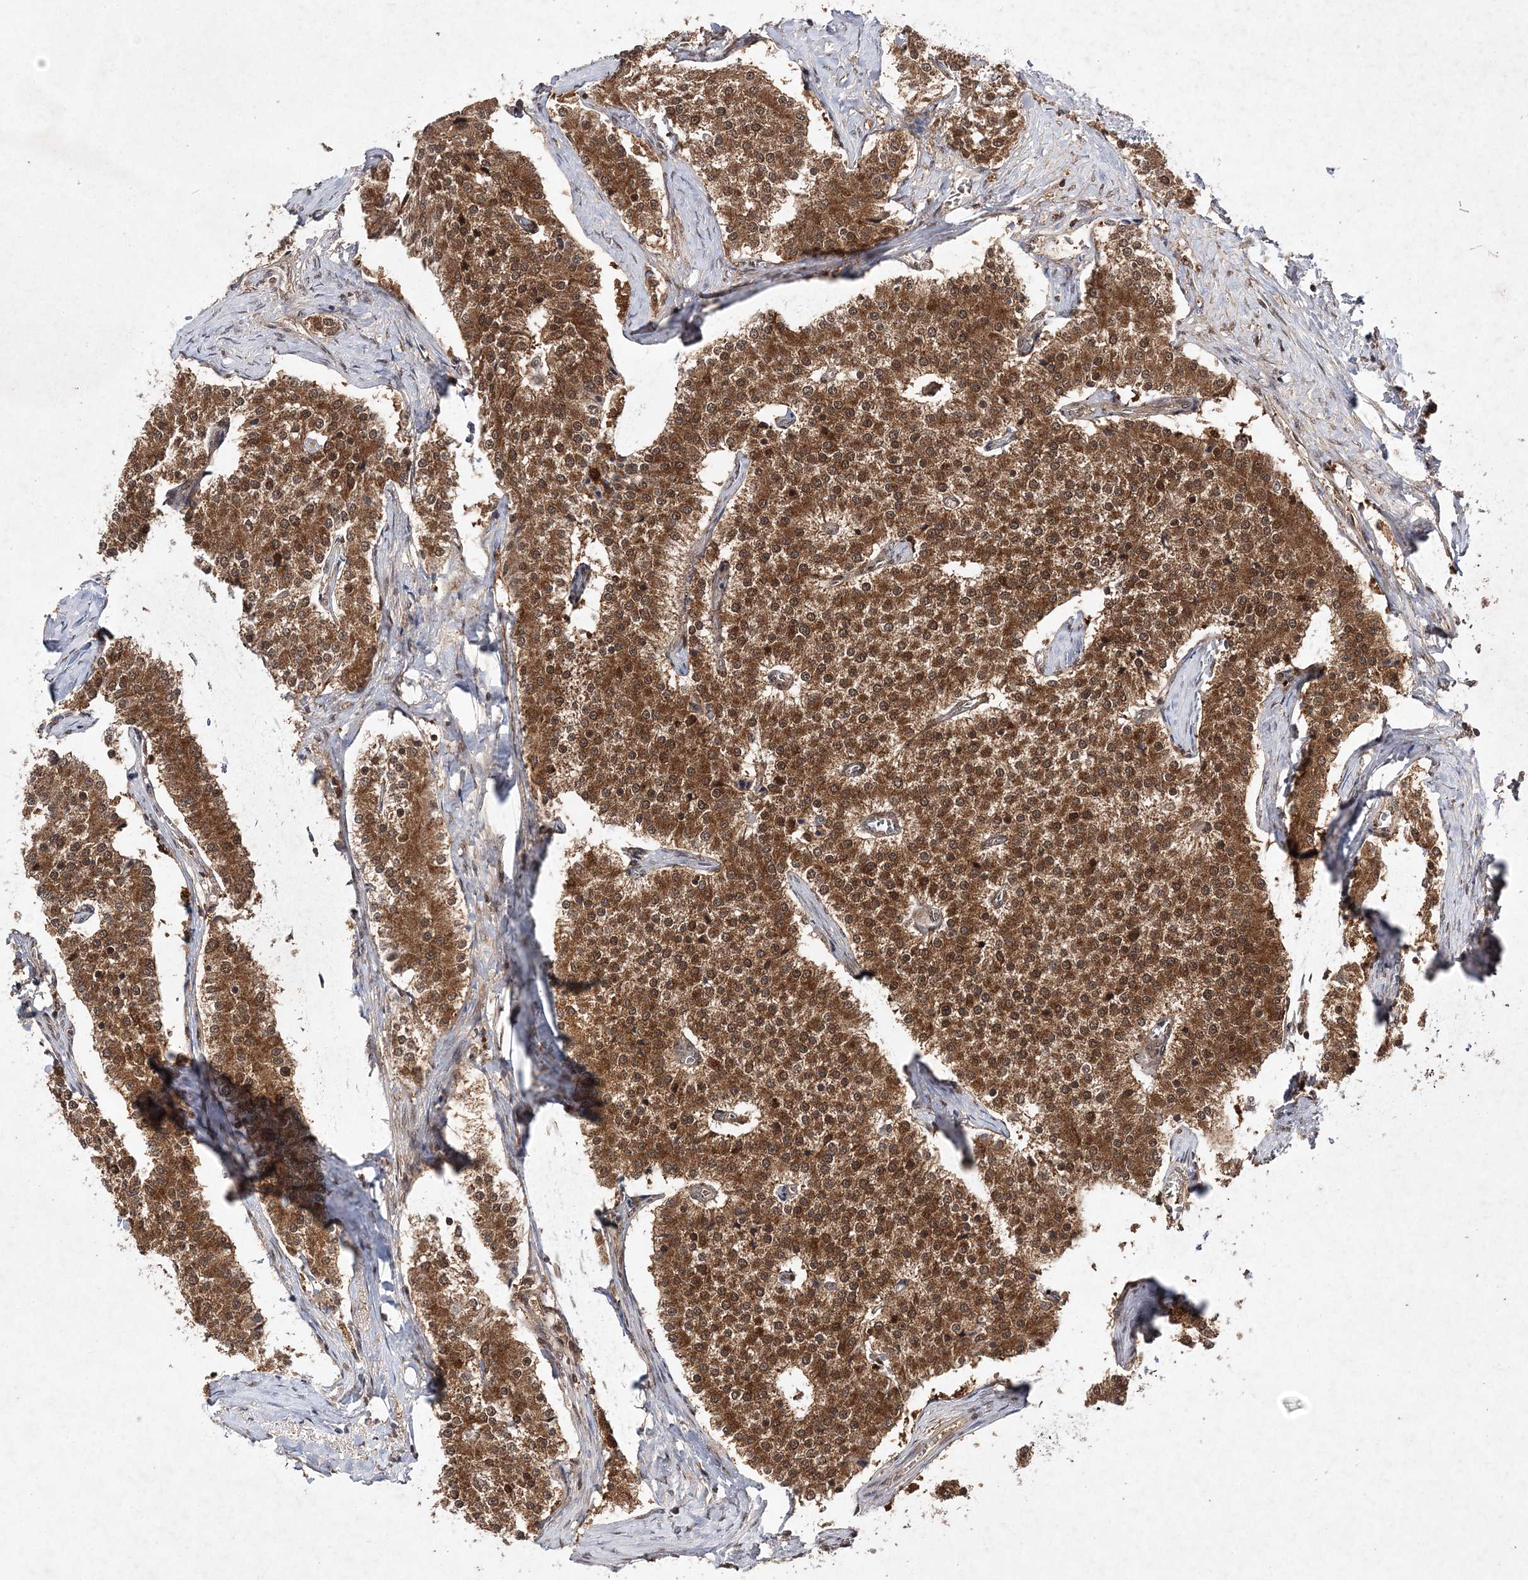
{"staining": {"intensity": "moderate", "quantity": ">75%", "location": "cytoplasmic/membranous"}, "tissue": "carcinoid", "cell_type": "Tumor cells", "image_type": "cancer", "snomed": [{"axis": "morphology", "description": "Carcinoid, malignant, NOS"}, {"axis": "topography", "description": "Colon"}], "caption": "Immunohistochemical staining of carcinoid shows moderate cytoplasmic/membranous protein staining in about >75% of tumor cells.", "gene": "NIF3L1", "patient": {"sex": "female", "age": 52}}